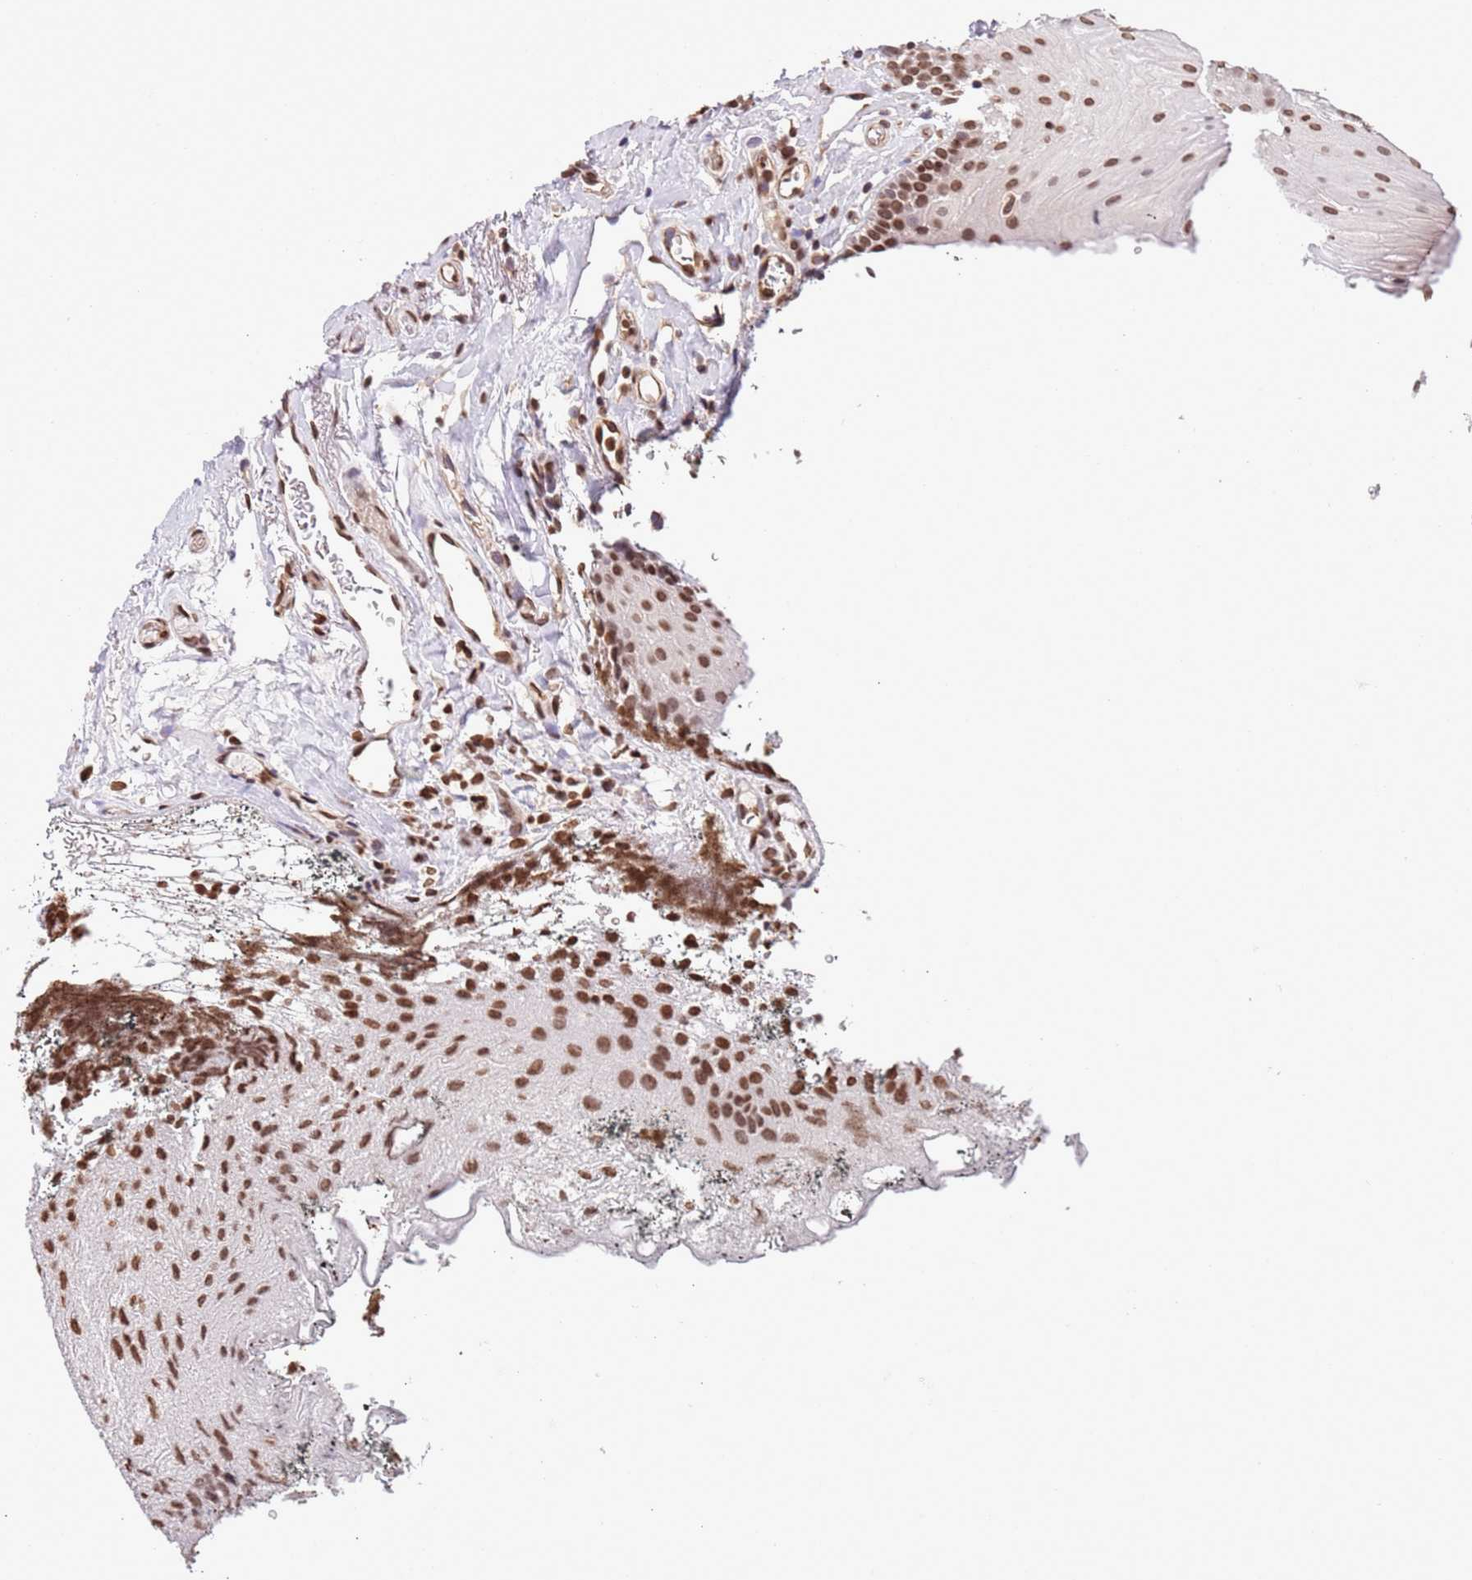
{"staining": {"intensity": "moderate", "quantity": ">75%", "location": "nuclear"}, "tissue": "oral mucosa", "cell_type": "Squamous epithelial cells", "image_type": "normal", "snomed": [{"axis": "morphology", "description": "Normal tissue, NOS"}, {"axis": "topography", "description": "Oral tissue"}], "caption": "DAB immunohistochemical staining of unremarkable human oral mucosa displays moderate nuclear protein expression in approximately >75% of squamous epithelial cells. The staining is performed using DAB (3,3'-diaminobenzidine) brown chromogen to label protein expression. The nuclei are counter-stained blue using hematoxylin.", "gene": "NRIP1", "patient": {"sex": "female", "age": 80}}